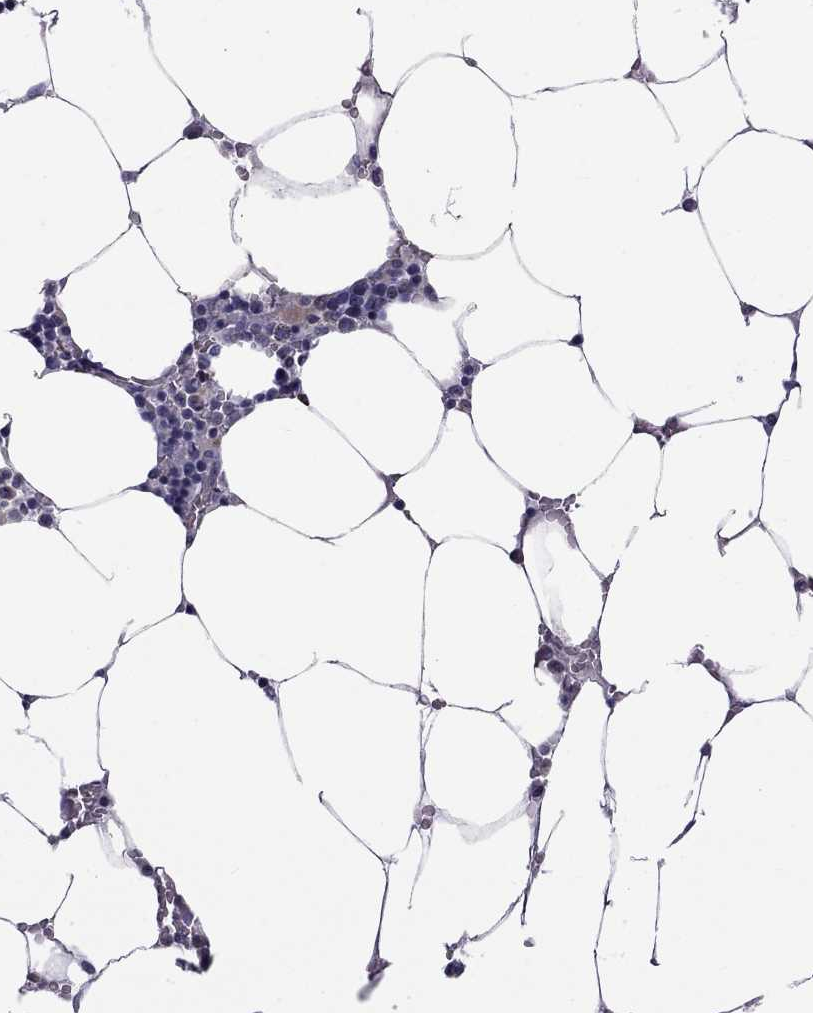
{"staining": {"intensity": "negative", "quantity": "none", "location": "none"}, "tissue": "bone marrow", "cell_type": "Hematopoietic cells", "image_type": "normal", "snomed": [{"axis": "morphology", "description": "Normal tissue, NOS"}, {"axis": "topography", "description": "Bone marrow"}], "caption": "Immunohistochemical staining of benign human bone marrow reveals no significant staining in hematopoietic cells.", "gene": "RTL9", "patient": {"sex": "female", "age": 52}}